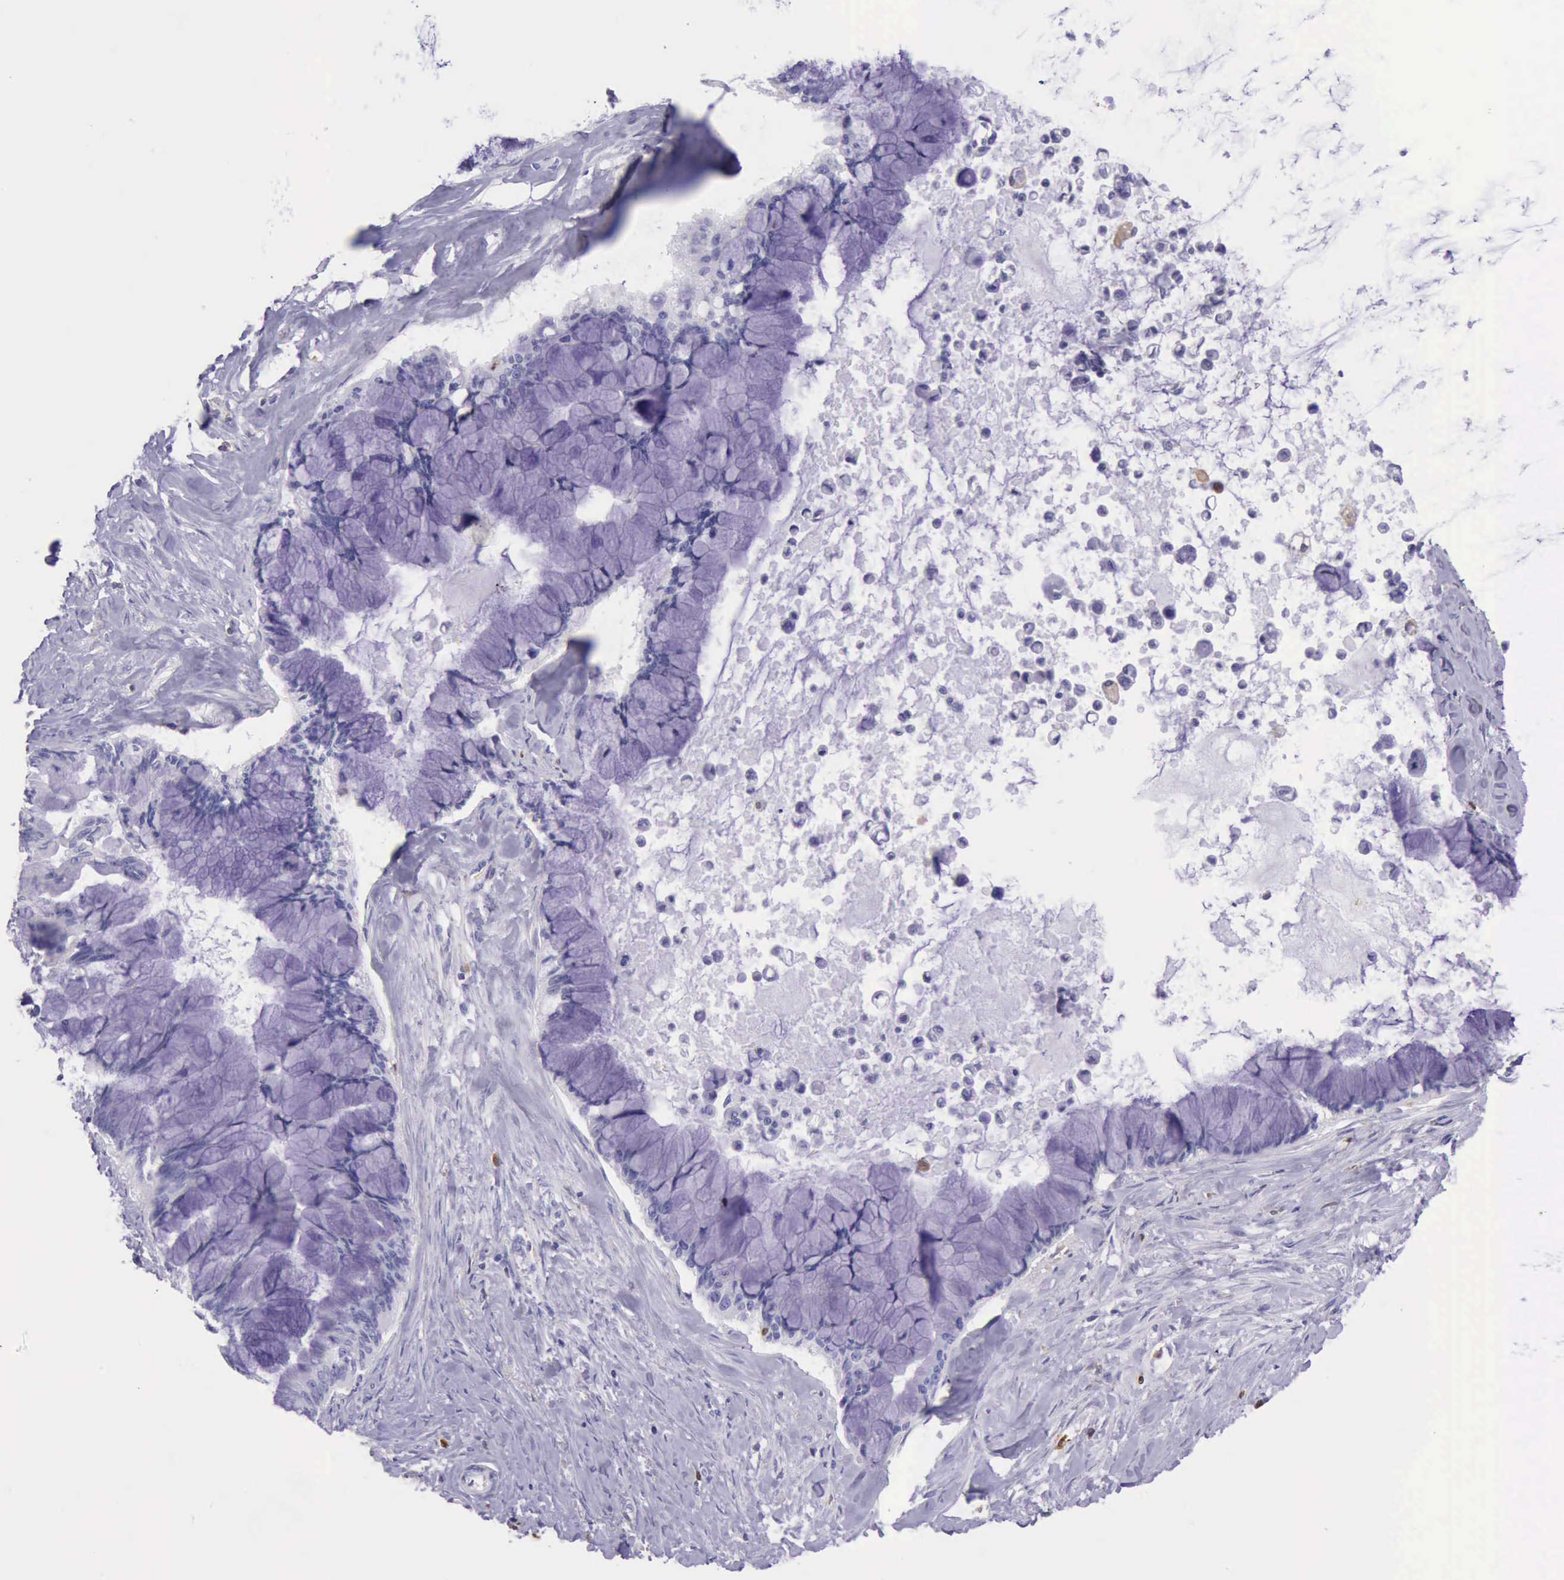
{"staining": {"intensity": "negative", "quantity": "none", "location": "none"}, "tissue": "pancreatic cancer", "cell_type": "Tumor cells", "image_type": "cancer", "snomed": [{"axis": "morphology", "description": "Adenocarcinoma, NOS"}, {"axis": "topography", "description": "Pancreas"}], "caption": "High power microscopy histopathology image of an immunohistochemistry image of adenocarcinoma (pancreatic), revealing no significant staining in tumor cells.", "gene": "BTK", "patient": {"sex": "male", "age": 59}}